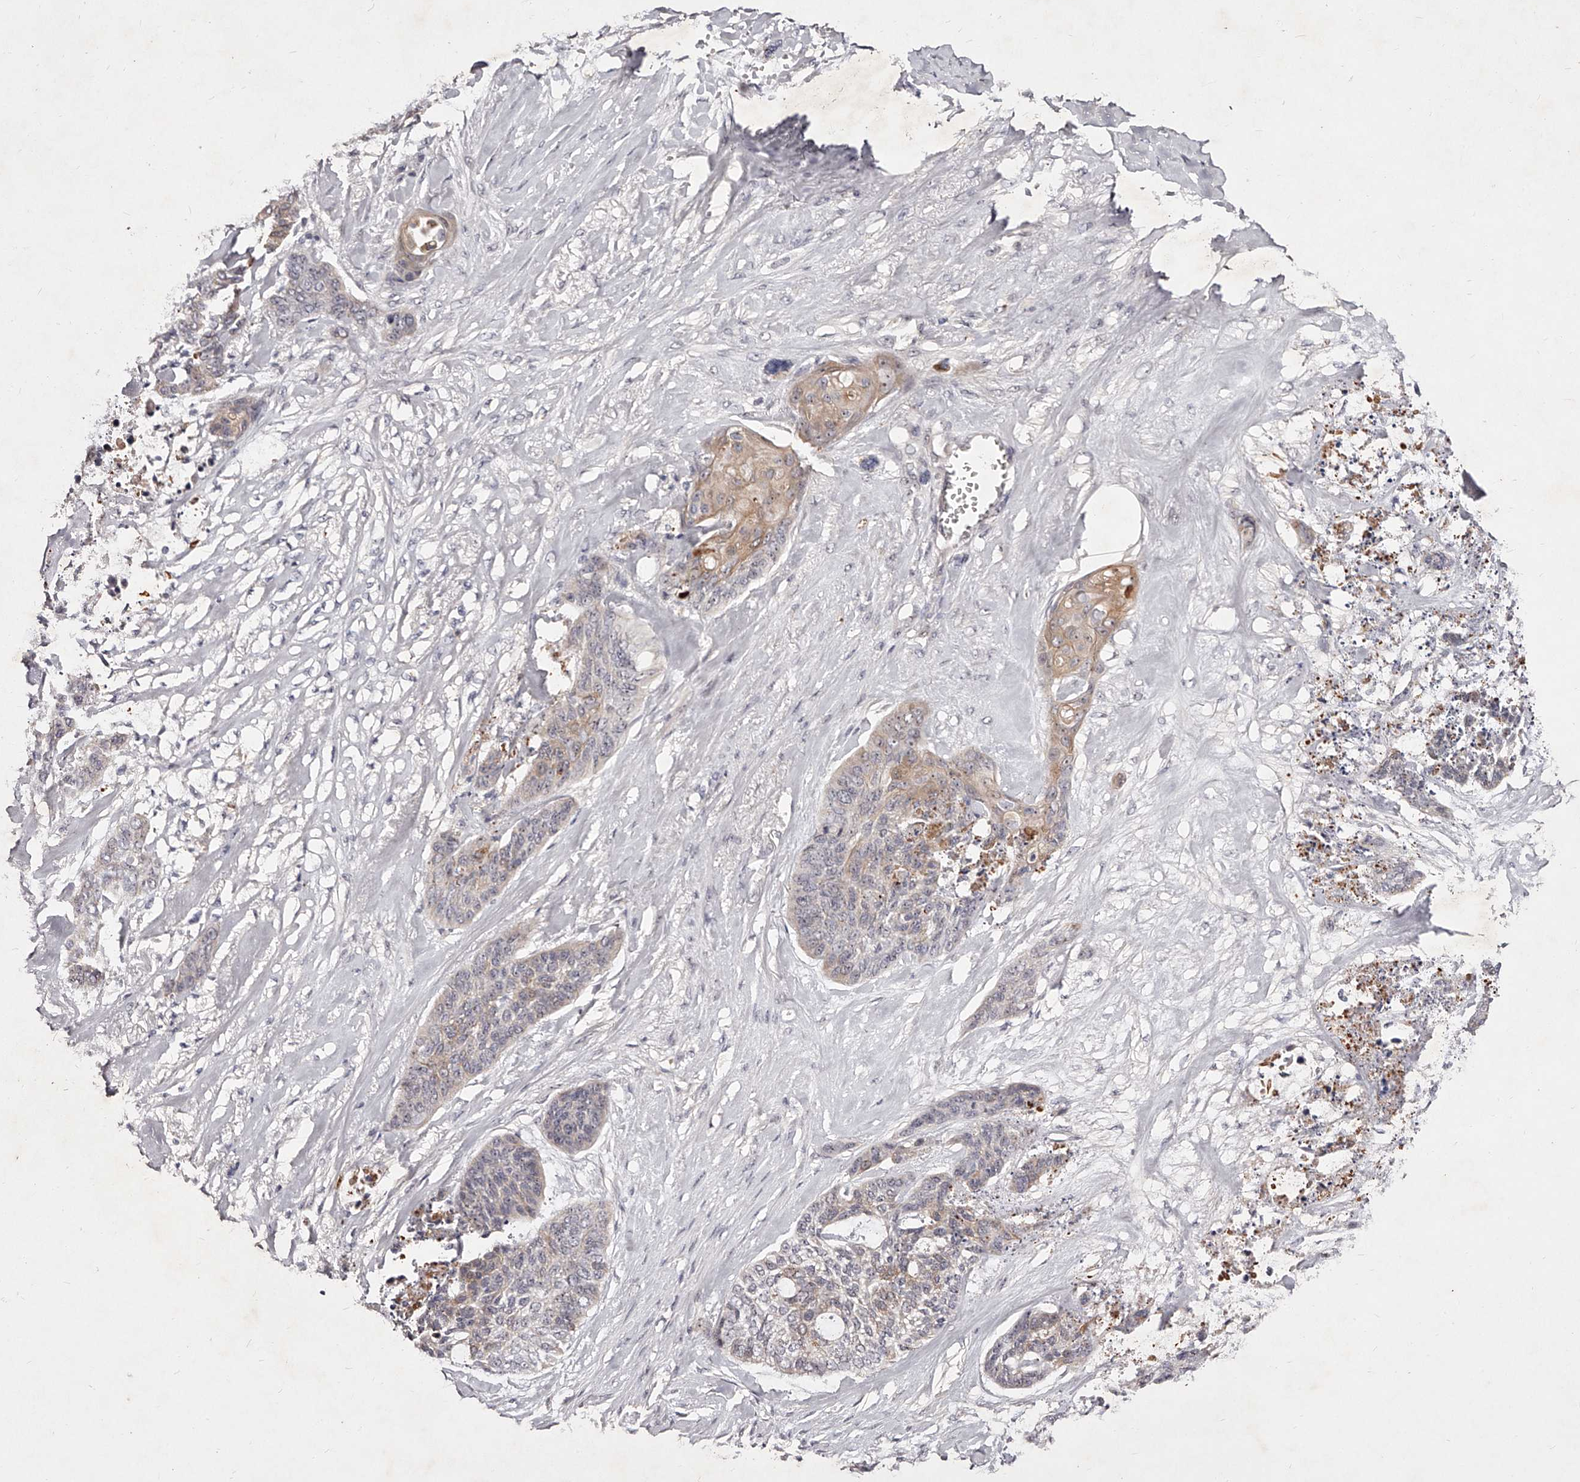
{"staining": {"intensity": "moderate", "quantity": "<25%", "location": "cytoplasmic/membranous"}, "tissue": "skin cancer", "cell_type": "Tumor cells", "image_type": "cancer", "snomed": [{"axis": "morphology", "description": "Basal cell carcinoma"}, {"axis": "topography", "description": "Skin"}], "caption": "DAB (3,3'-diaminobenzidine) immunohistochemical staining of skin cancer displays moderate cytoplasmic/membranous protein staining in about <25% of tumor cells.", "gene": "PHACTR1", "patient": {"sex": "female", "age": 64}}